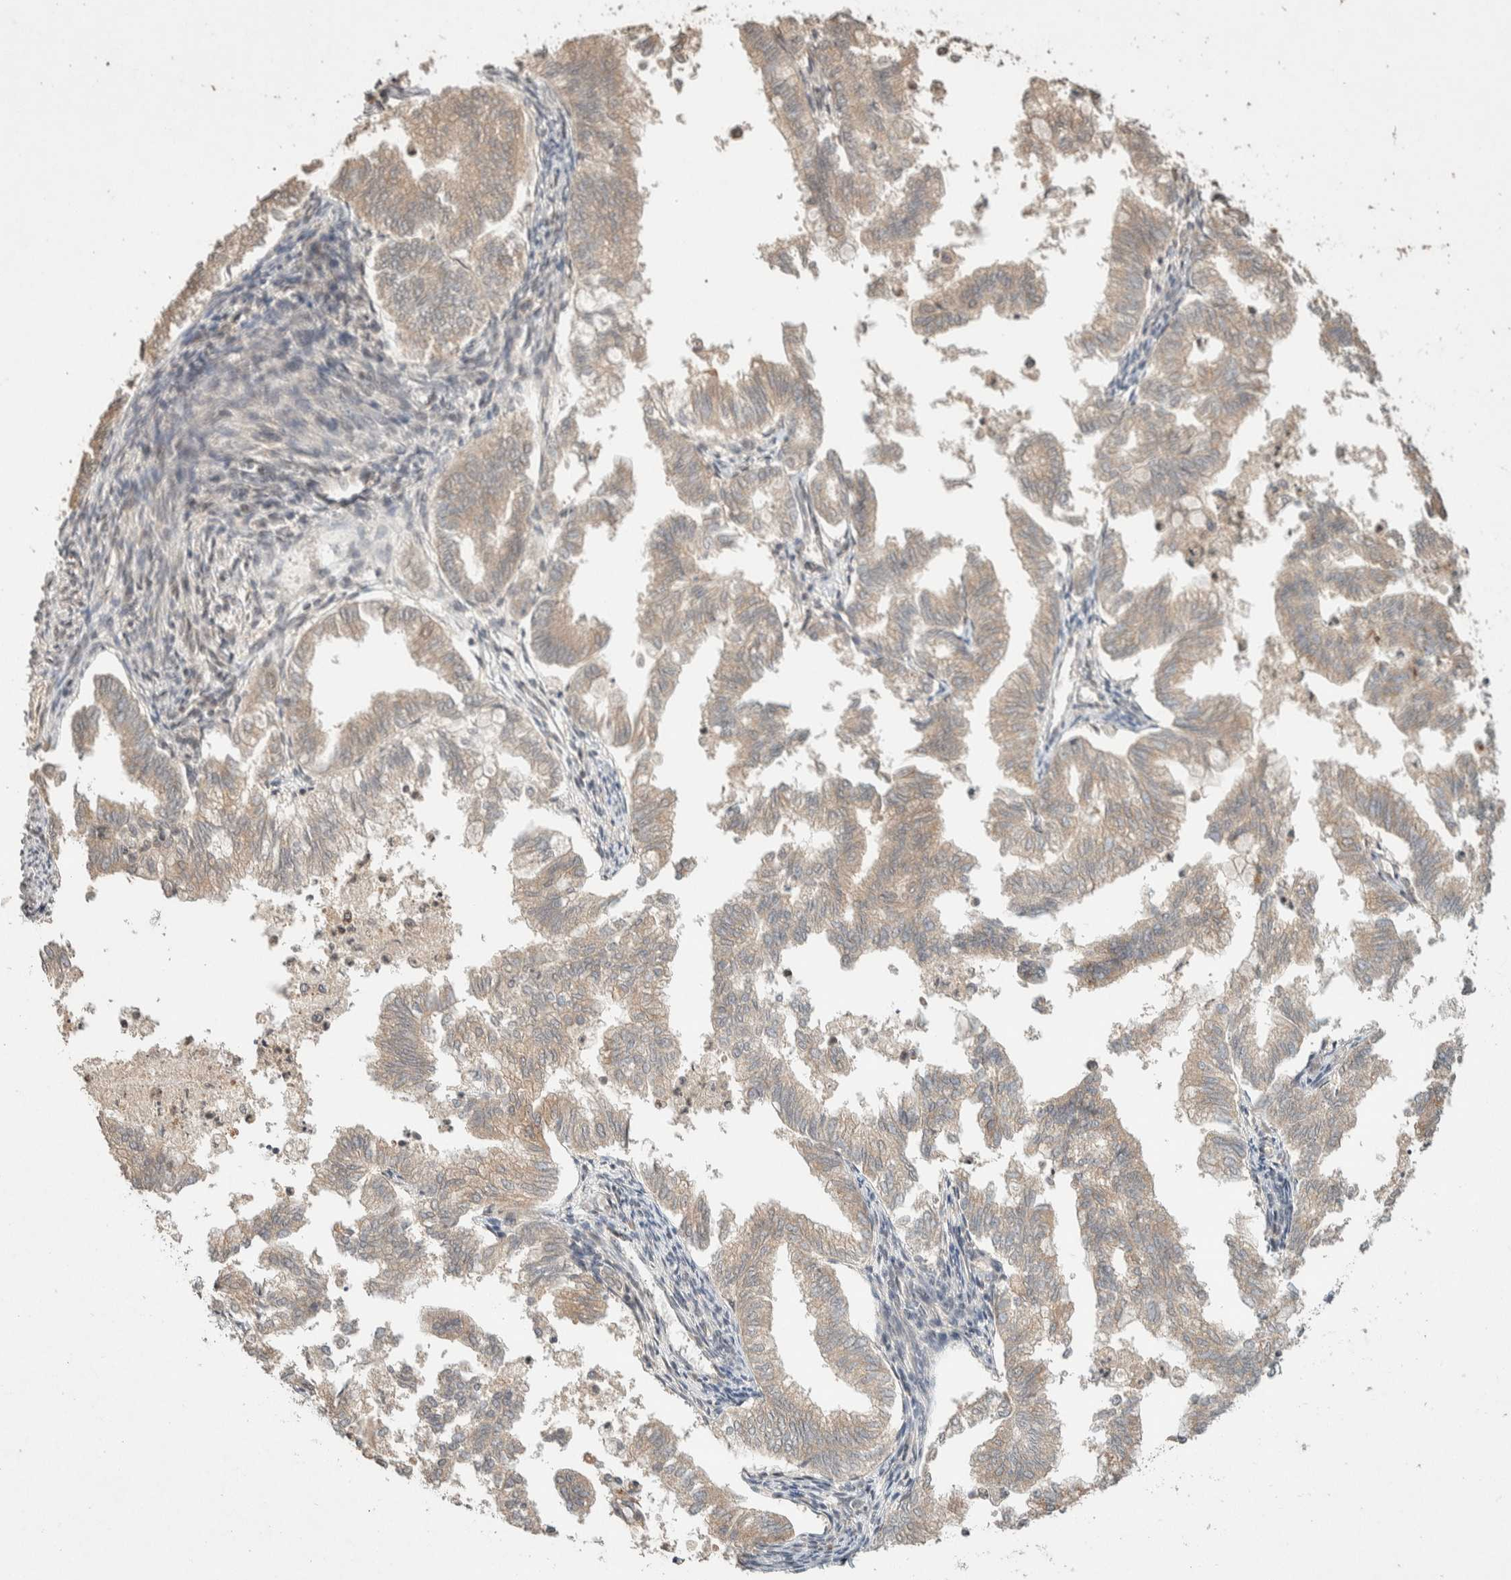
{"staining": {"intensity": "weak", "quantity": ">75%", "location": "cytoplasmic/membranous"}, "tissue": "endometrial cancer", "cell_type": "Tumor cells", "image_type": "cancer", "snomed": [{"axis": "morphology", "description": "Necrosis, NOS"}, {"axis": "morphology", "description": "Adenocarcinoma, NOS"}, {"axis": "topography", "description": "Endometrium"}], "caption": "Endometrial cancer (adenocarcinoma) stained with DAB immunohistochemistry reveals low levels of weak cytoplasmic/membranous staining in approximately >75% of tumor cells.", "gene": "THRA", "patient": {"sex": "female", "age": 79}}